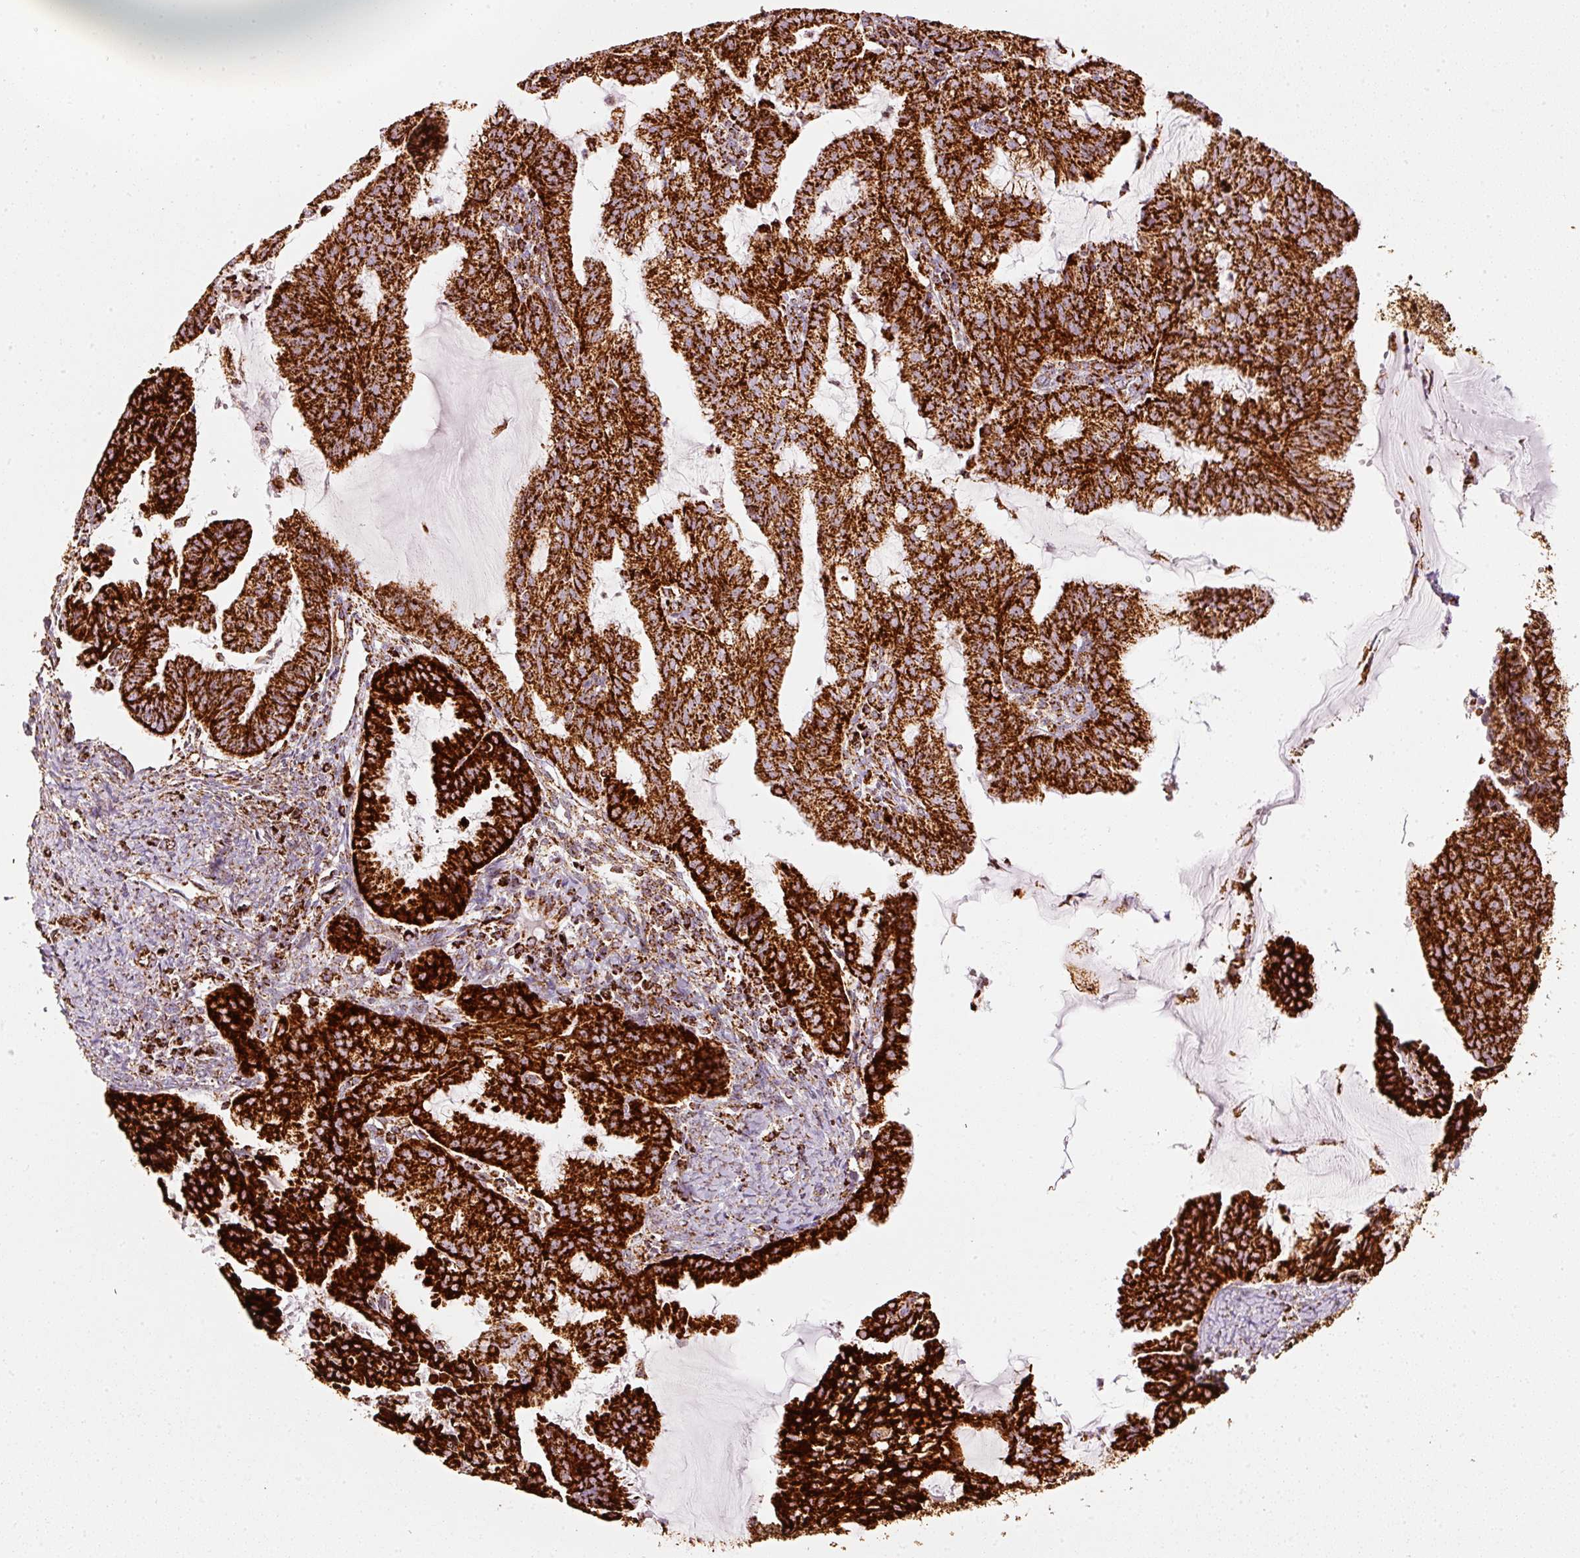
{"staining": {"intensity": "strong", "quantity": ">75%", "location": "cytoplasmic/membranous"}, "tissue": "endometrial cancer", "cell_type": "Tumor cells", "image_type": "cancer", "snomed": [{"axis": "morphology", "description": "Adenocarcinoma, NOS"}, {"axis": "topography", "description": "Endometrium"}], "caption": "A histopathology image showing strong cytoplasmic/membranous staining in about >75% of tumor cells in endometrial cancer, as visualized by brown immunohistochemical staining.", "gene": "MT-CO2", "patient": {"sex": "female", "age": 70}}